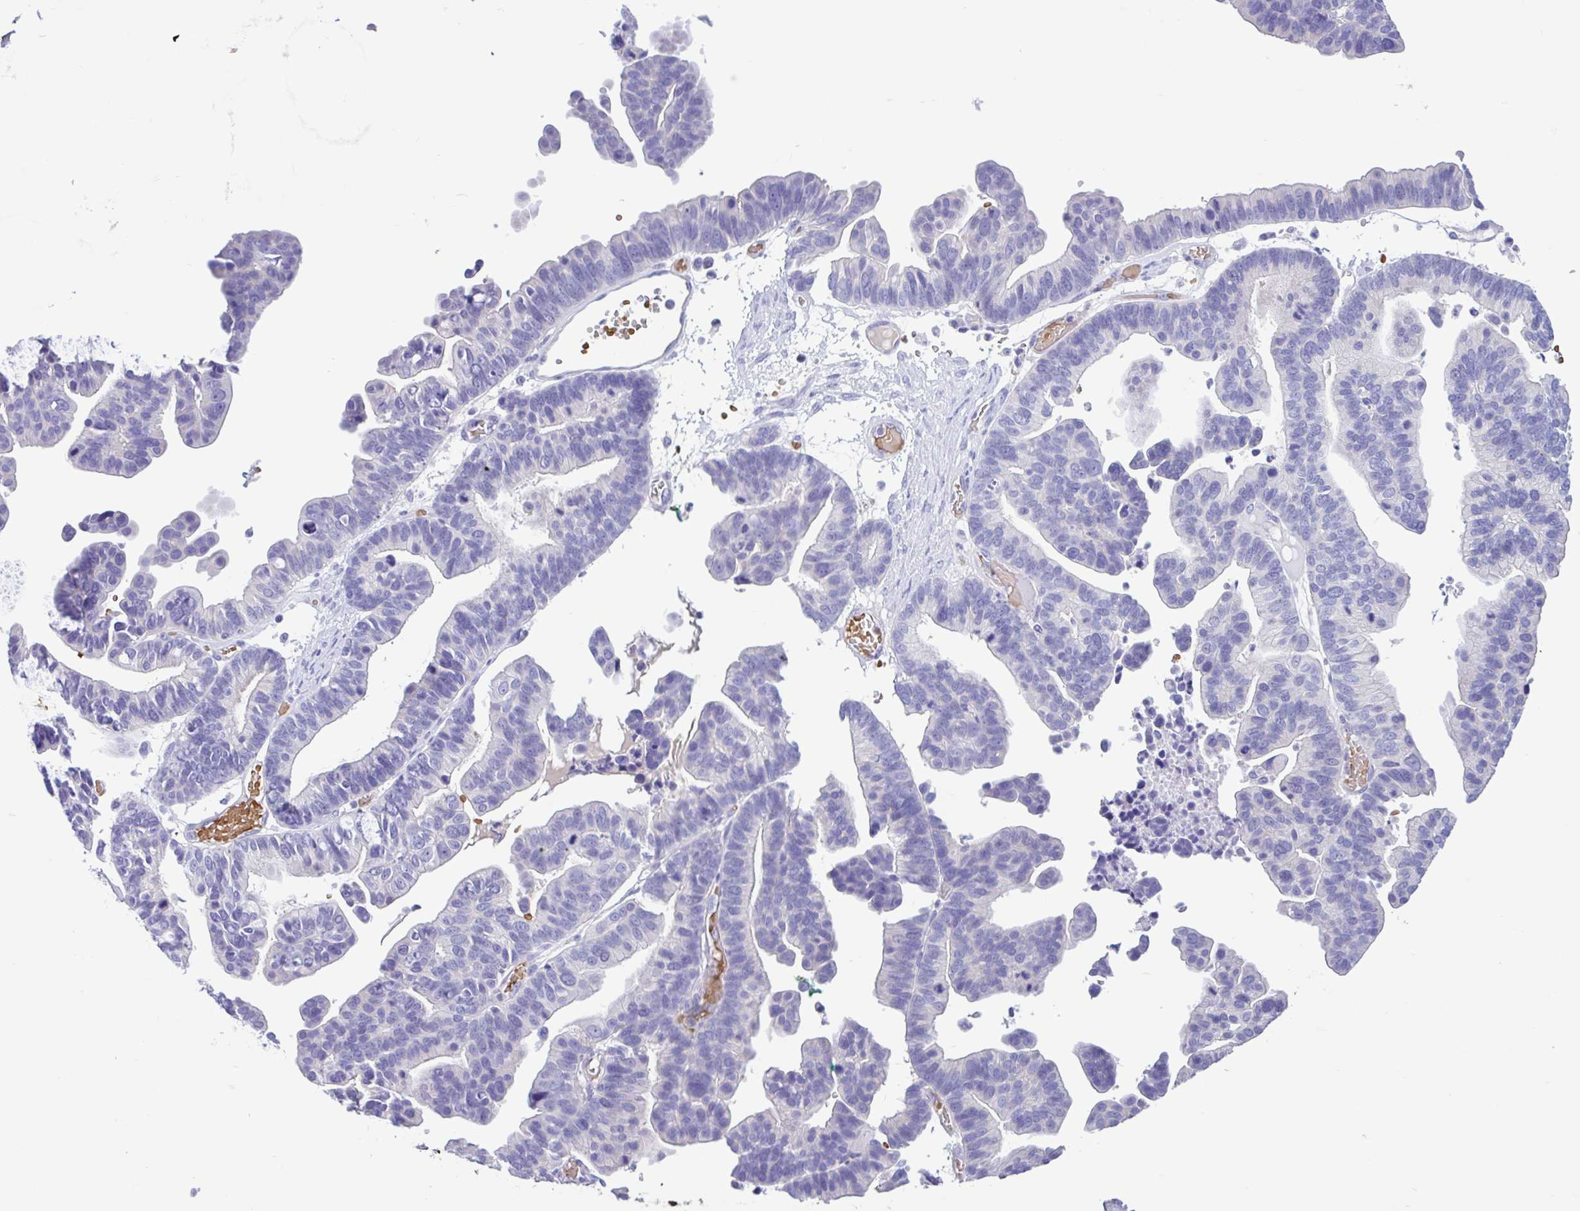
{"staining": {"intensity": "negative", "quantity": "none", "location": "none"}, "tissue": "ovarian cancer", "cell_type": "Tumor cells", "image_type": "cancer", "snomed": [{"axis": "morphology", "description": "Cystadenocarcinoma, serous, NOS"}, {"axis": "topography", "description": "Ovary"}], "caption": "This is a histopathology image of immunohistochemistry staining of serous cystadenocarcinoma (ovarian), which shows no staining in tumor cells.", "gene": "TMEM79", "patient": {"sex": "female", "age": 56}}